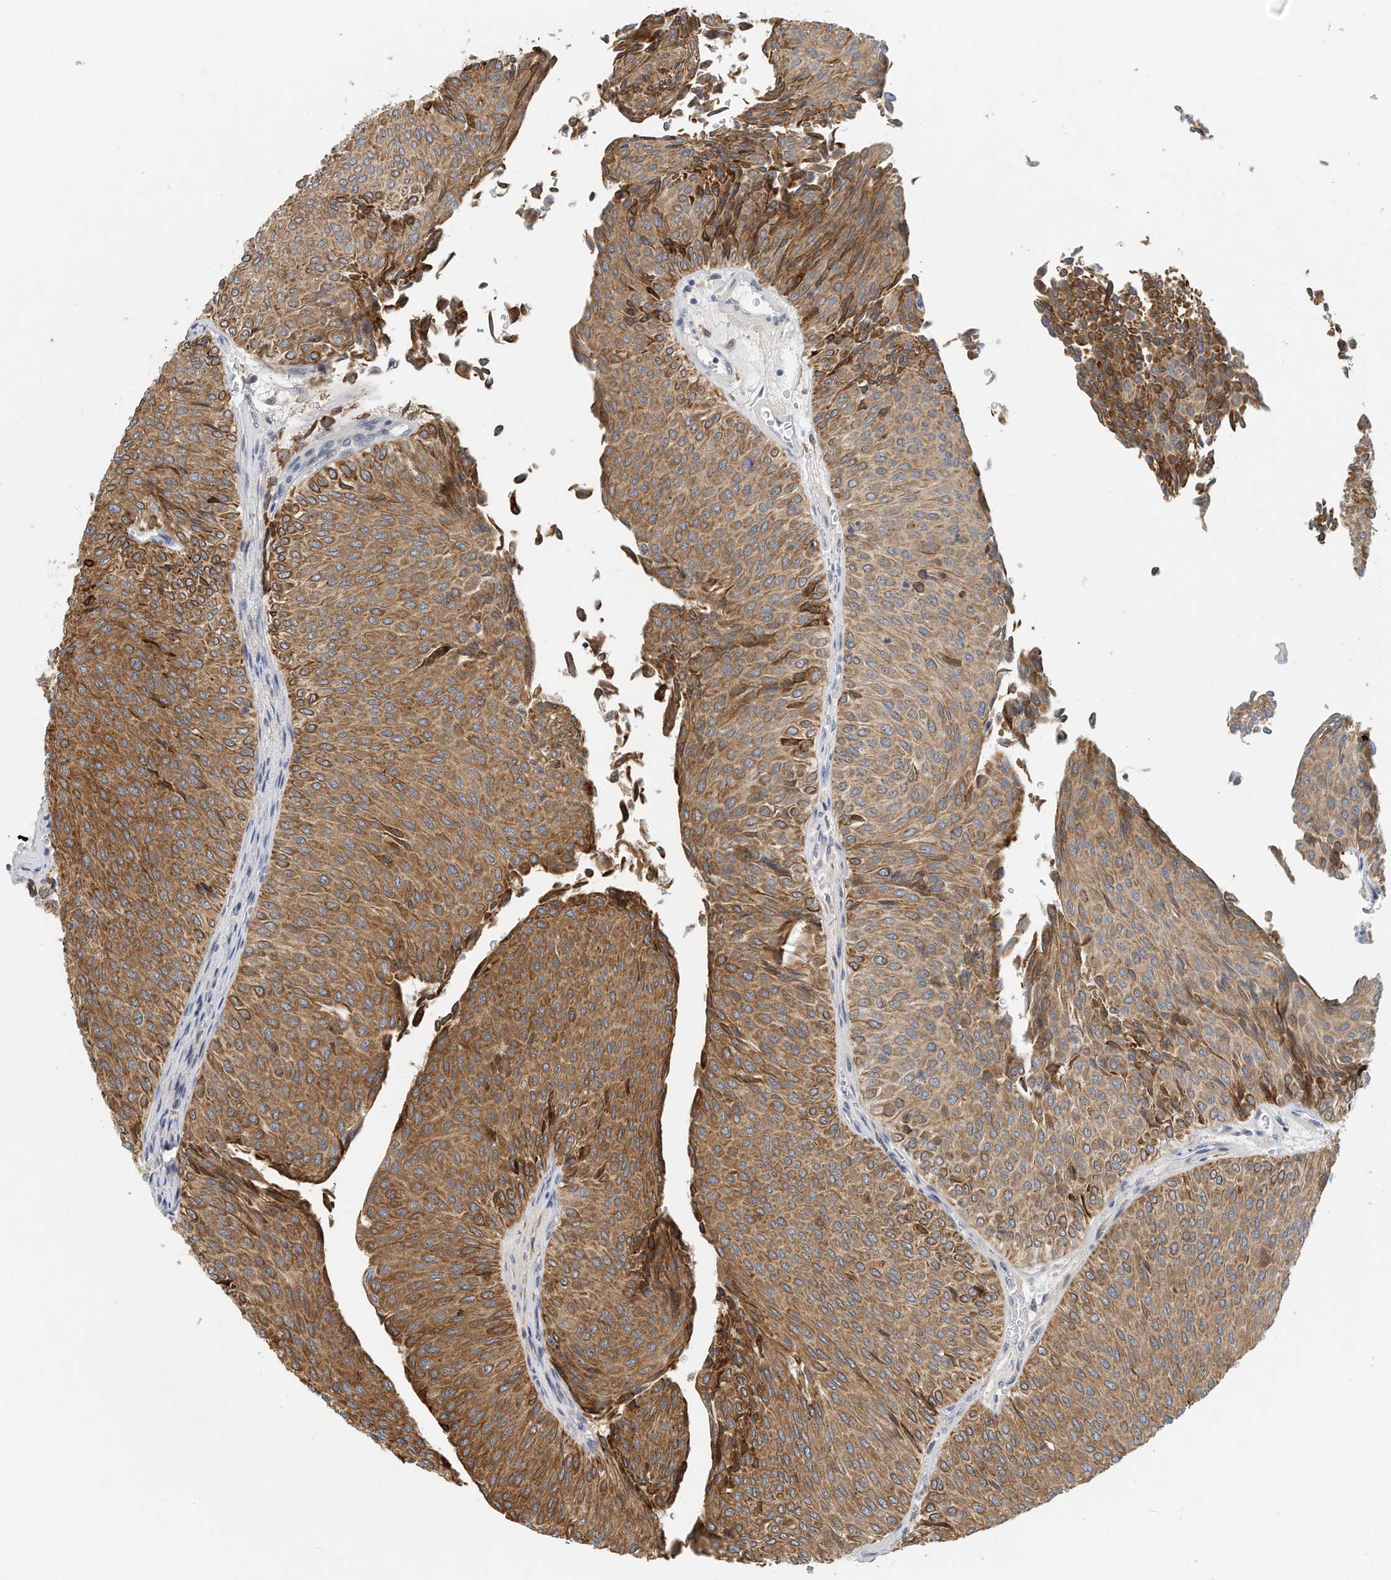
{"staining": {"intensity": "moderate", "quantity": ">75%", "location": "cytoplasmic/membranous"}, "tissue": "urothelial cancer", "cell_type": "Tumor cells", "image_type": "cancer", "snomed": [{"axis": "morphology", "description": "Urothelial carcinoma, Low grade"}, {"axis": "topography", "description": "Urinary bladder"}], "caption": "This photomicrograph demonstrates low-grade urothelial carcinoma stained with IHC to label a protein in brown. The cytoplasmic/membranous of tumor cells show moderate positivity for the protein. Nuclei are counter-stained blue.", "gene": "ARHGAP28", "patient": {"sex": "male", "age": 78}}